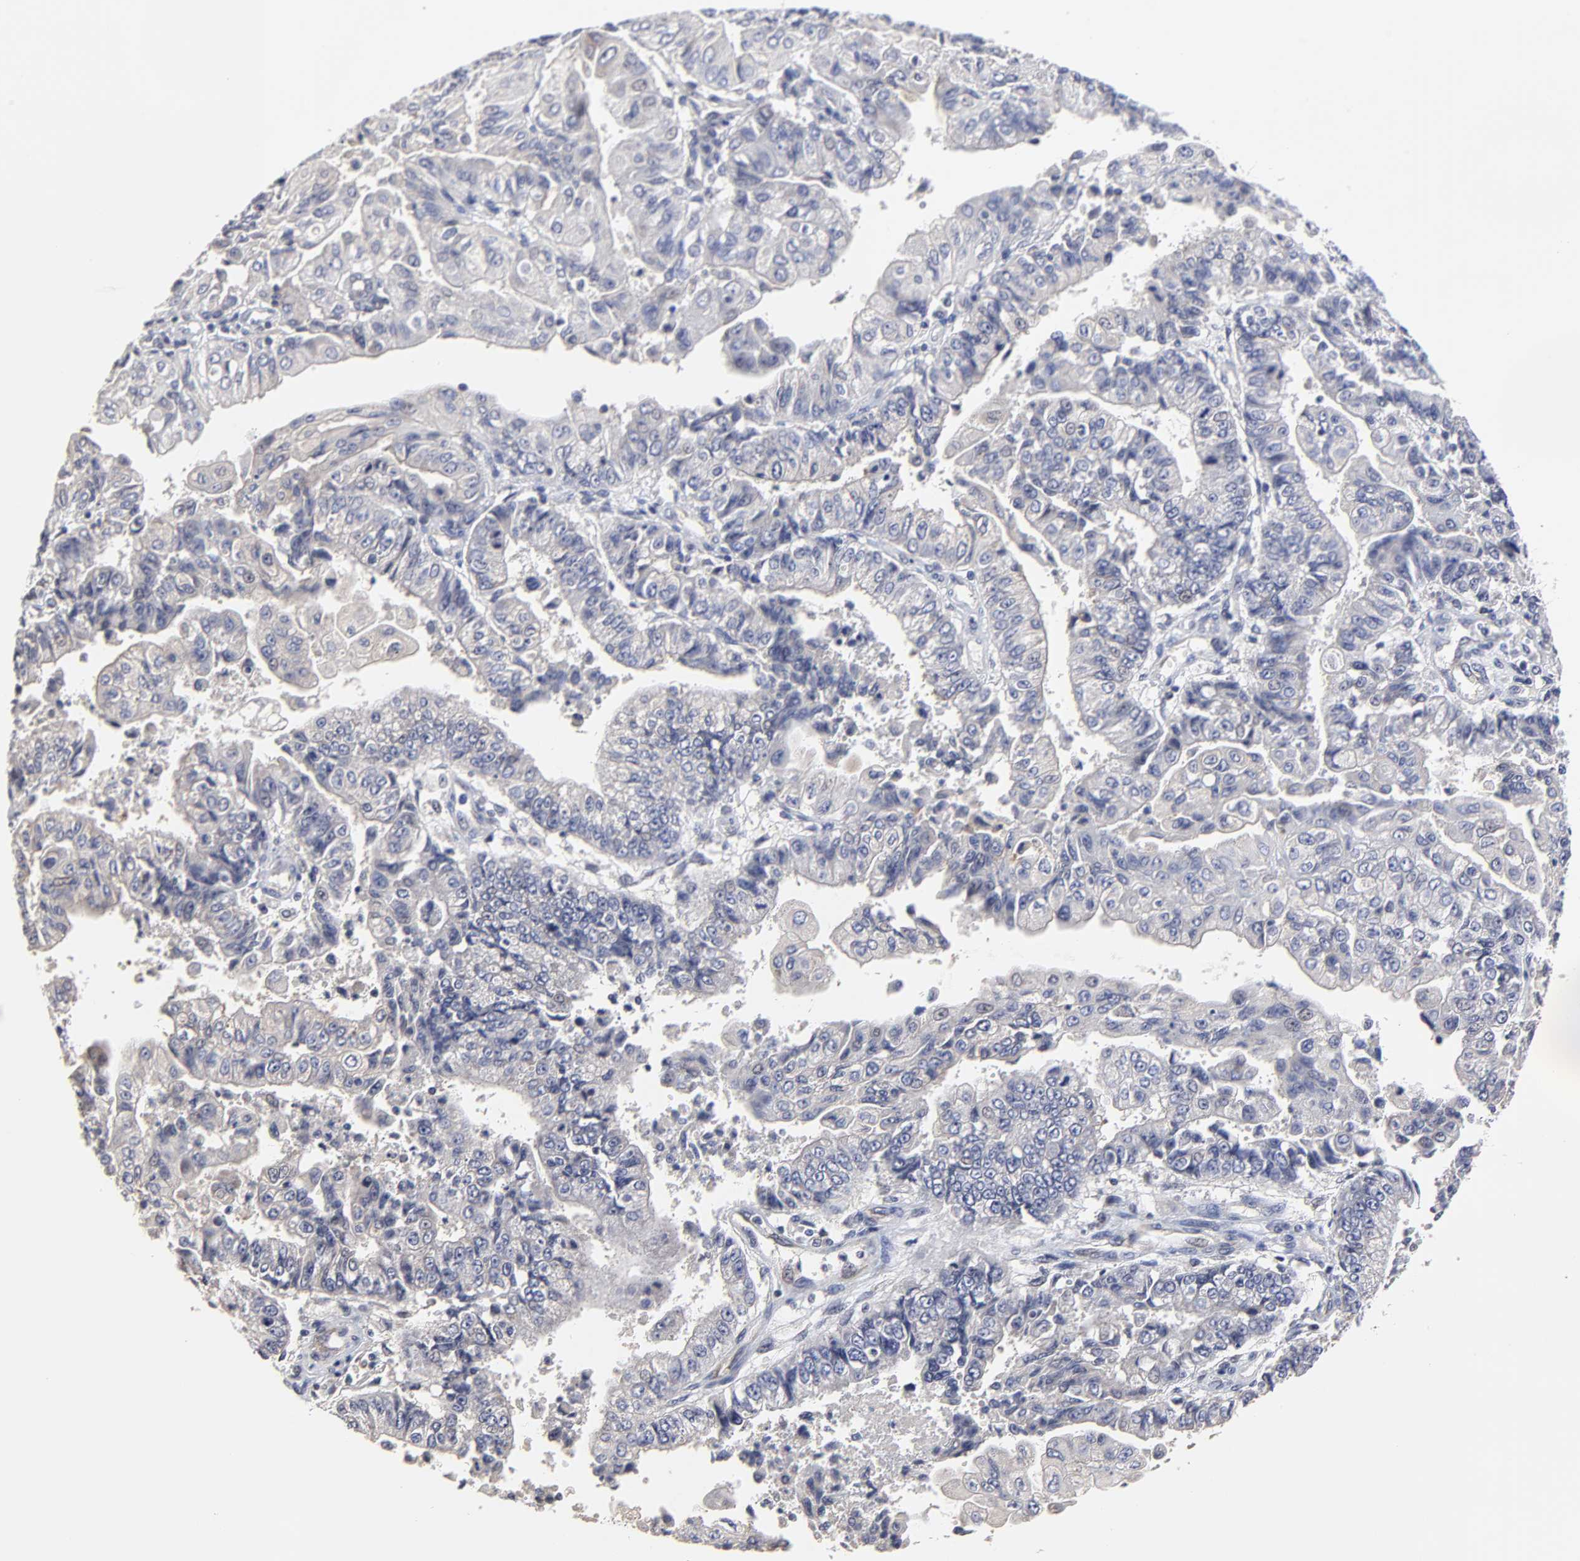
{"staining": {"intensity": "weak", "quantity": "25%-75%", "location": "cytoplasmic/membranous"}, "tissue": "endometrial cancer", "cell_type": "Tumor cells", "image_type": "cancer", "snomed": [{"axis": "morphology", "description": "Adenocarcinoma, NOS"}, {"axis": "topography", "description": "Endometrium"}], "caption": "An IHC histopathology image of neoplastic tissue is shown. Protein staining in brown highlights weak cytoplasmic/membranous positivity in endometrial cancer (adenocarcinoma) within tumor cells.", "gene": "ZNF157", "patient": {"sex": "female", "age": 75}}